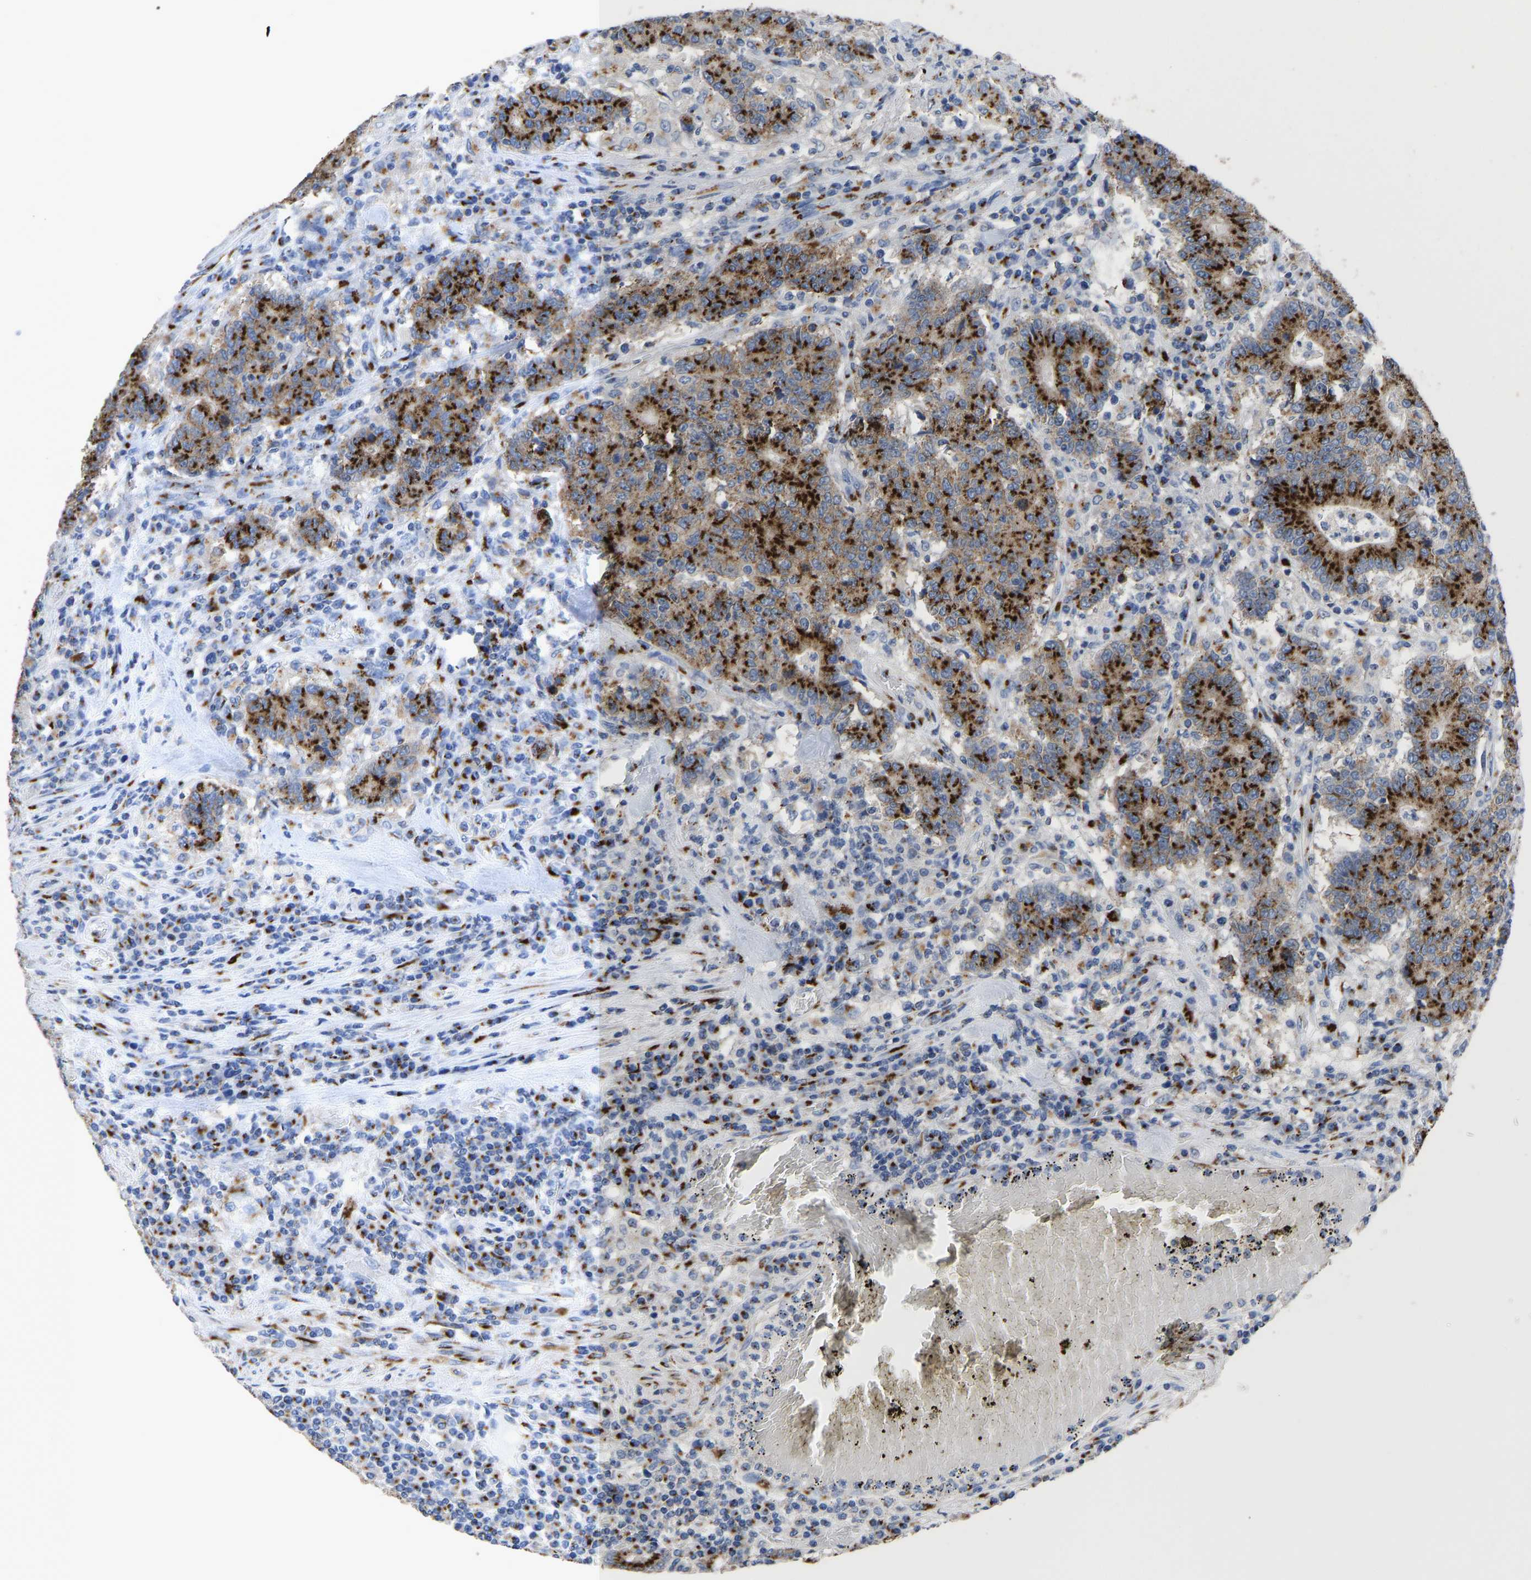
{"staining": {"intensity": "strong", "quantity": ">75%", "location": "cytoplasmic/membranous"}, "tissue": "colorectal cancer", "cell_type": "Tumor cells", "image_type": "cancer", "snomed": [{"axis": "morphology", "description": "Normal tissue, NOS"}, {"axis": "morphology", "description": "Adenocarcinoma, NOS"}, {"axis": "topography", "description": "Colon"}], "caption": "Strong cytoplasmic/membranous protein positivity is seen in approximately >75% of tumor cells in adenocarcinoma (colorectal).", "gene": "TMEM87A", "patient": {"sex": "female", "age": 75}}